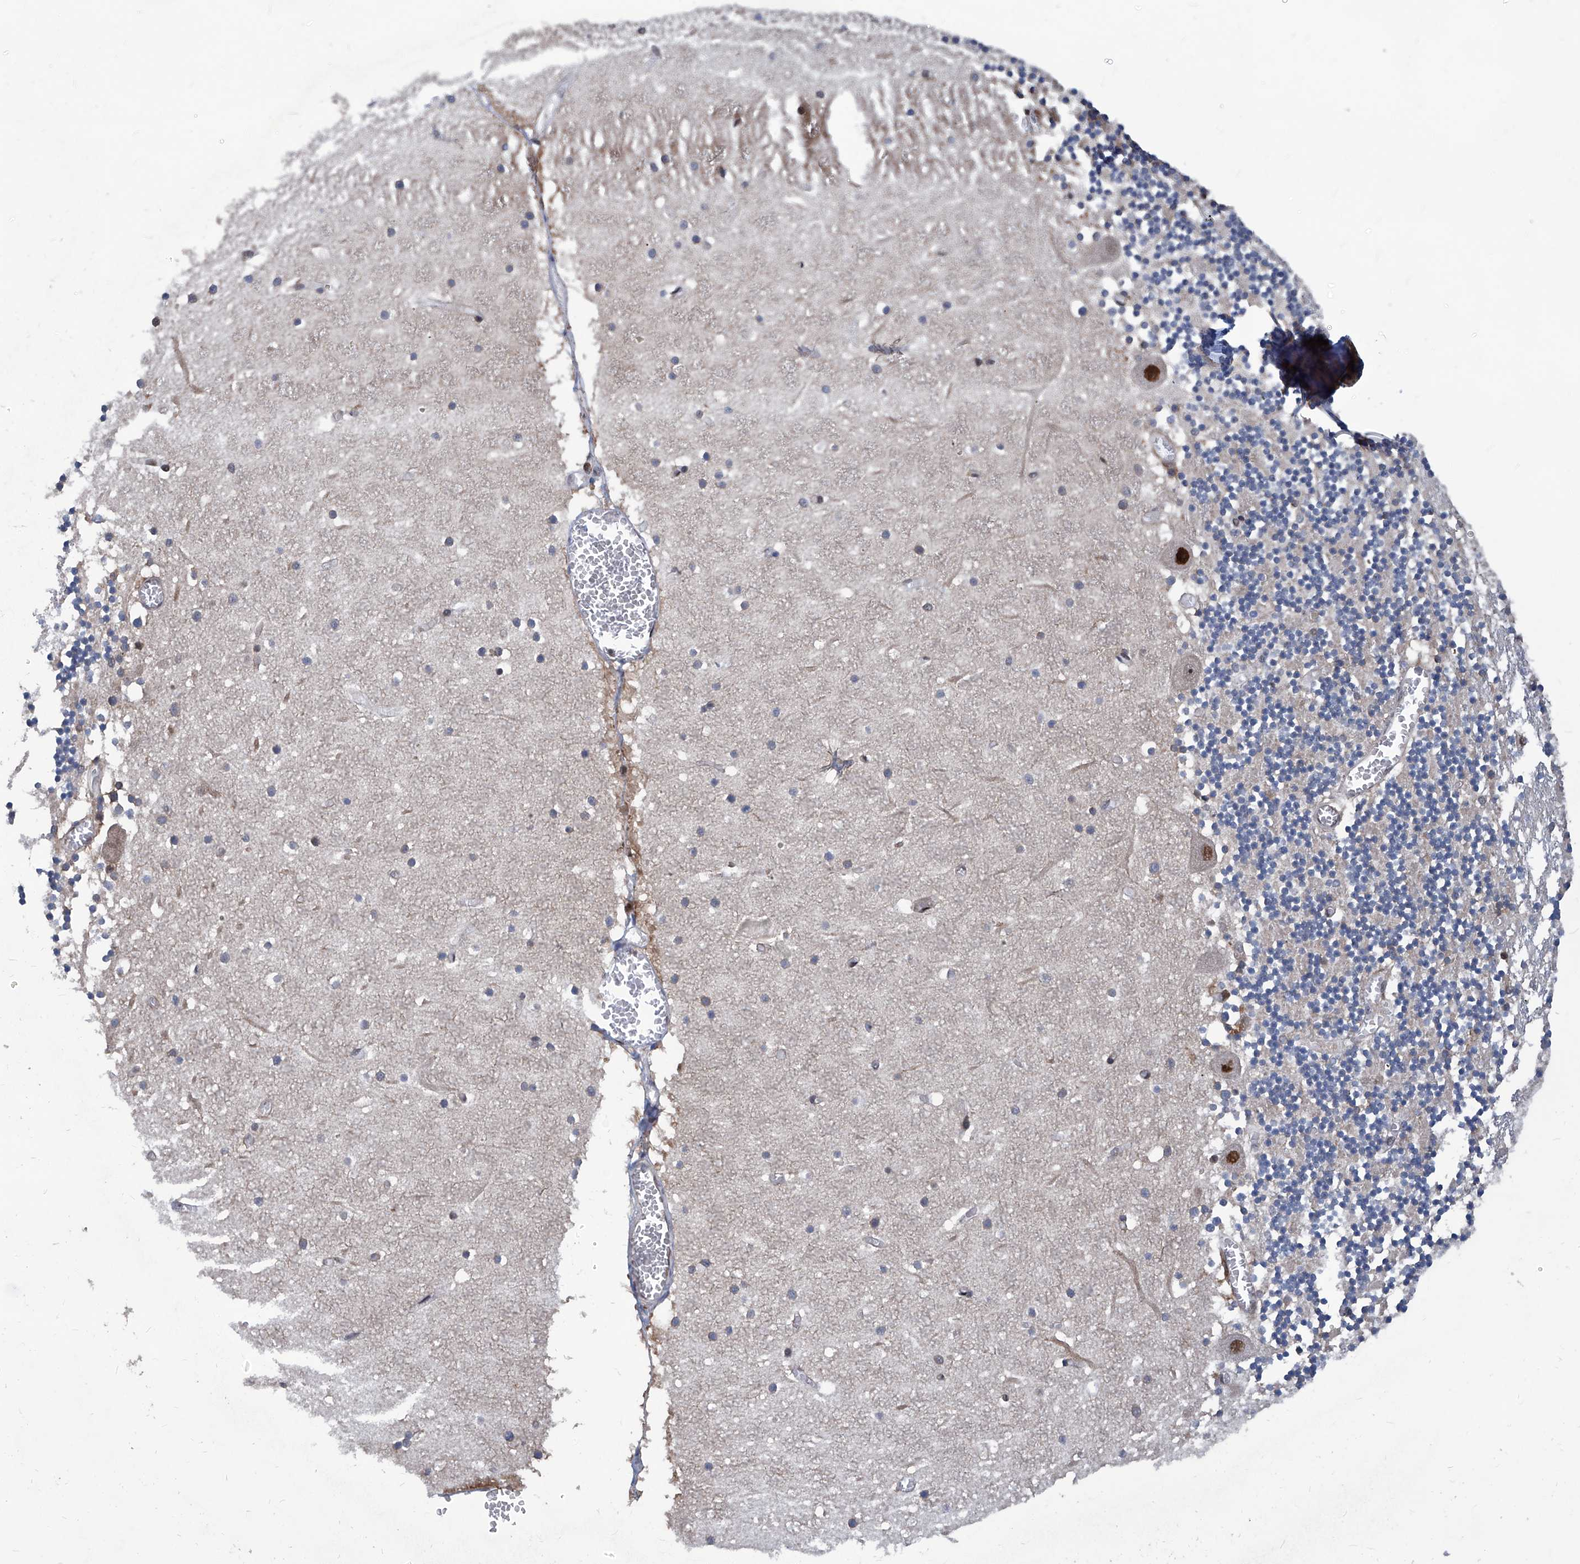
{"staining": {"intensity": "negative", "quantity": "none", "location": "none"}, "tissue": "cerebellum", "cell_type": "Cells in granular layer", "image_type": "normal", "snomed": [{"axis": "morphology", "description": "Normal tissue, NOS"}, {"axis": "topography", "description": "Cerebellum"}], "caption": "Benign cerebellum was stained to show a protein in brown. There is no significant expression in cells in granular layer.", "gene": "PSMB1", "patient": {"sex": "female", "age": 28}}